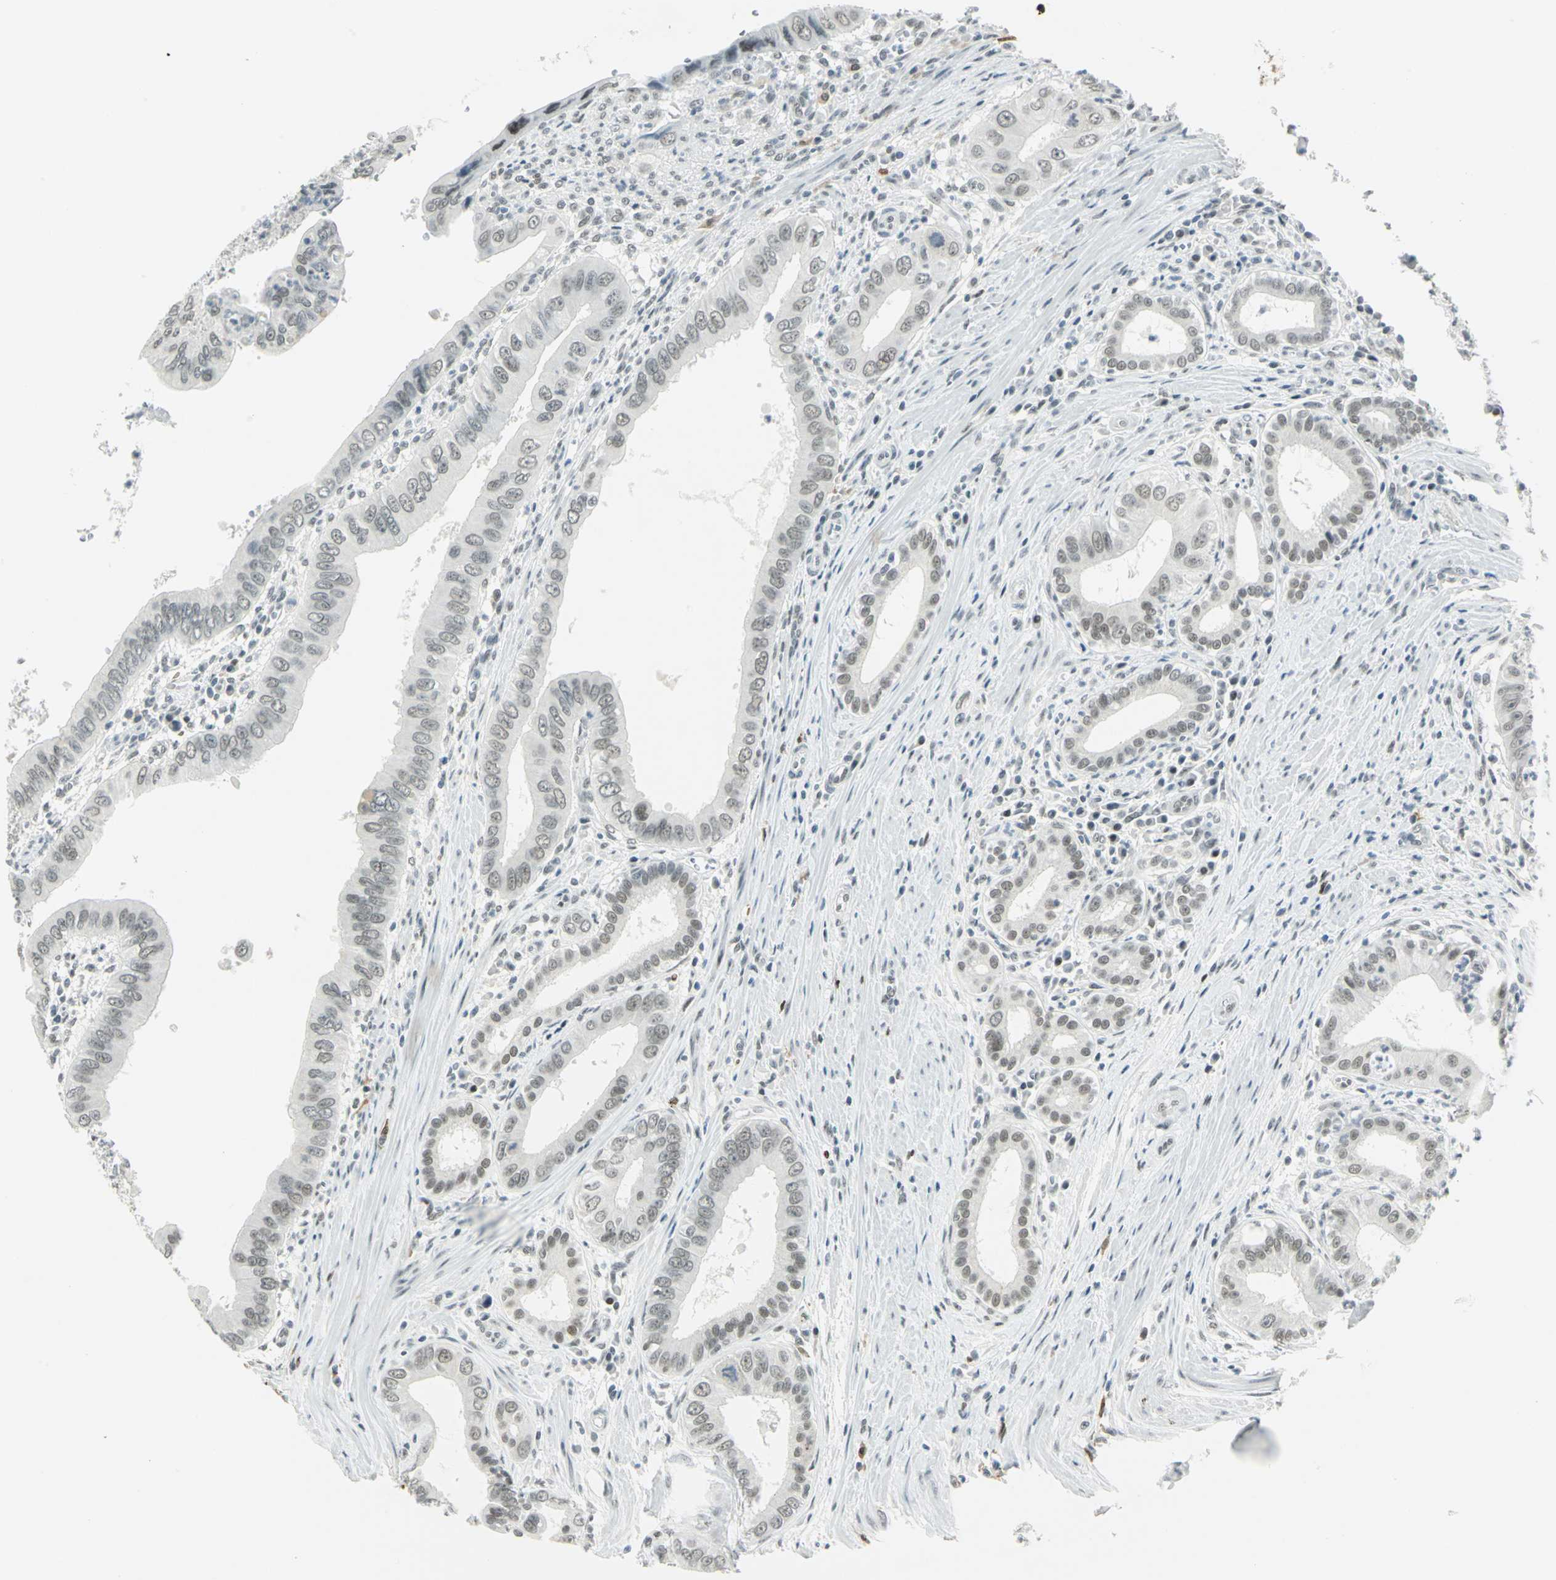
{"staining": {"intensity": "weak", "quantity": "<25%", "location": "nuclear"}, "tissue": "pancreatic cancer", "cell_type": "Tumor cells", "image_type": "cancer", "snomed": [{"axis": "morphology", "description": "Normal tissue, NOS"}, {"axis": "topography", "description": "Lymph node"}], "caption": "Immunohistochemical staining of human pancreatic cancer displays no significant expression in tumor cells.", "gene": "MTMR10", "patient": {"sex": "male", "age": 50}}